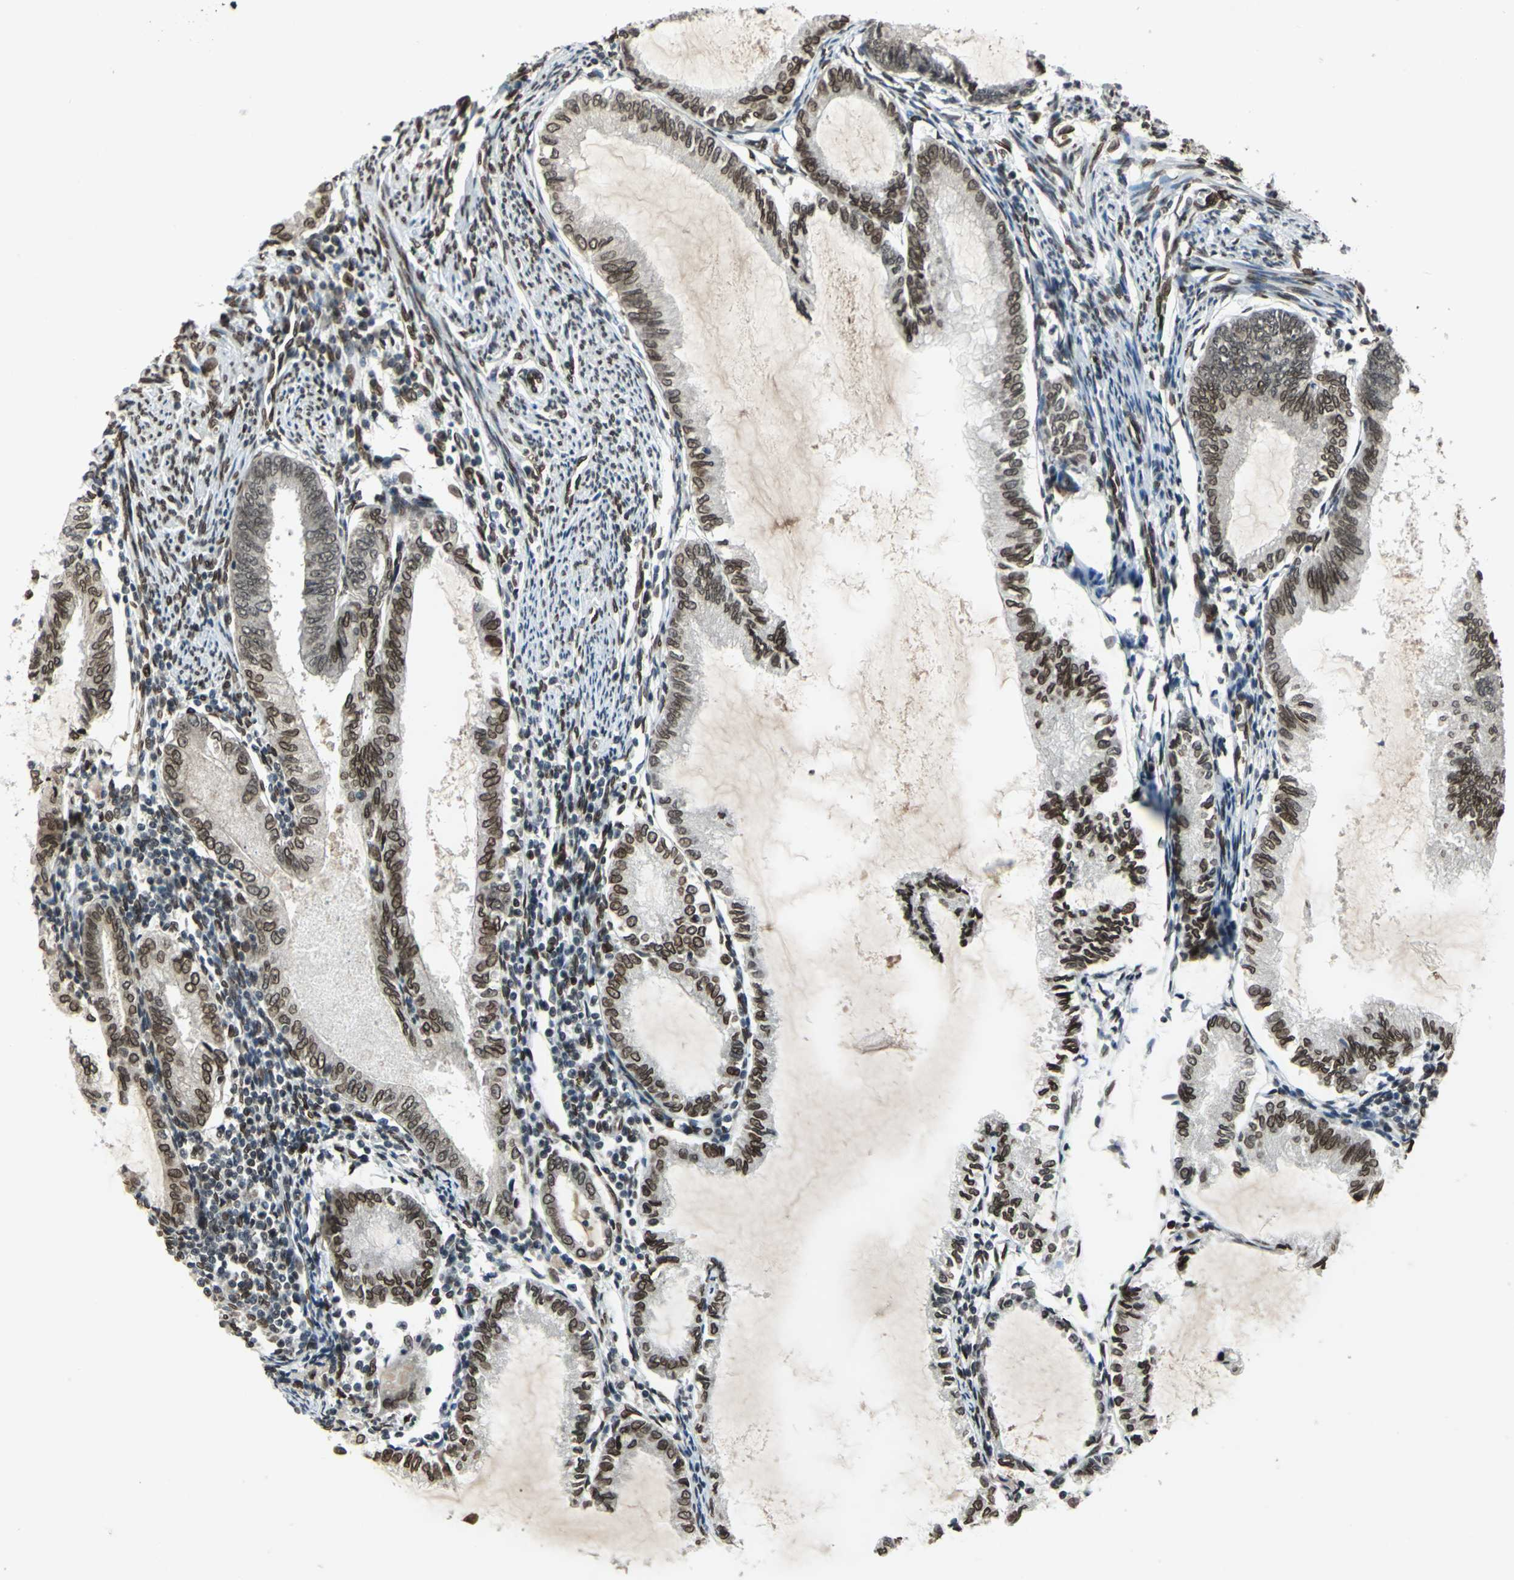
{"staining": {"intensity": "strong", "quantity": "25%-75%", "location": "cytoplasmic/membranous,nuclear"}, "tissue": "endometrial cancer", "cell_type": "Tumor cells", "image_type": "cancer", "snomed": [{"axis": "morphology", "description": "Adenocarcinoma, NOS"}, {"axis": "topography", "description": "Endometrium"}], "caption": "Immunohistochemistry (IHC) image of human adenocarcinoma (endometrial) stained for a protein (brown), which shows high levels of strong cytoplasmic/membranous and nuclear staining in about 25%-75% of tumor cells.", "gene": "ISY1", "patient": {"sex": "female", "age": 86}}